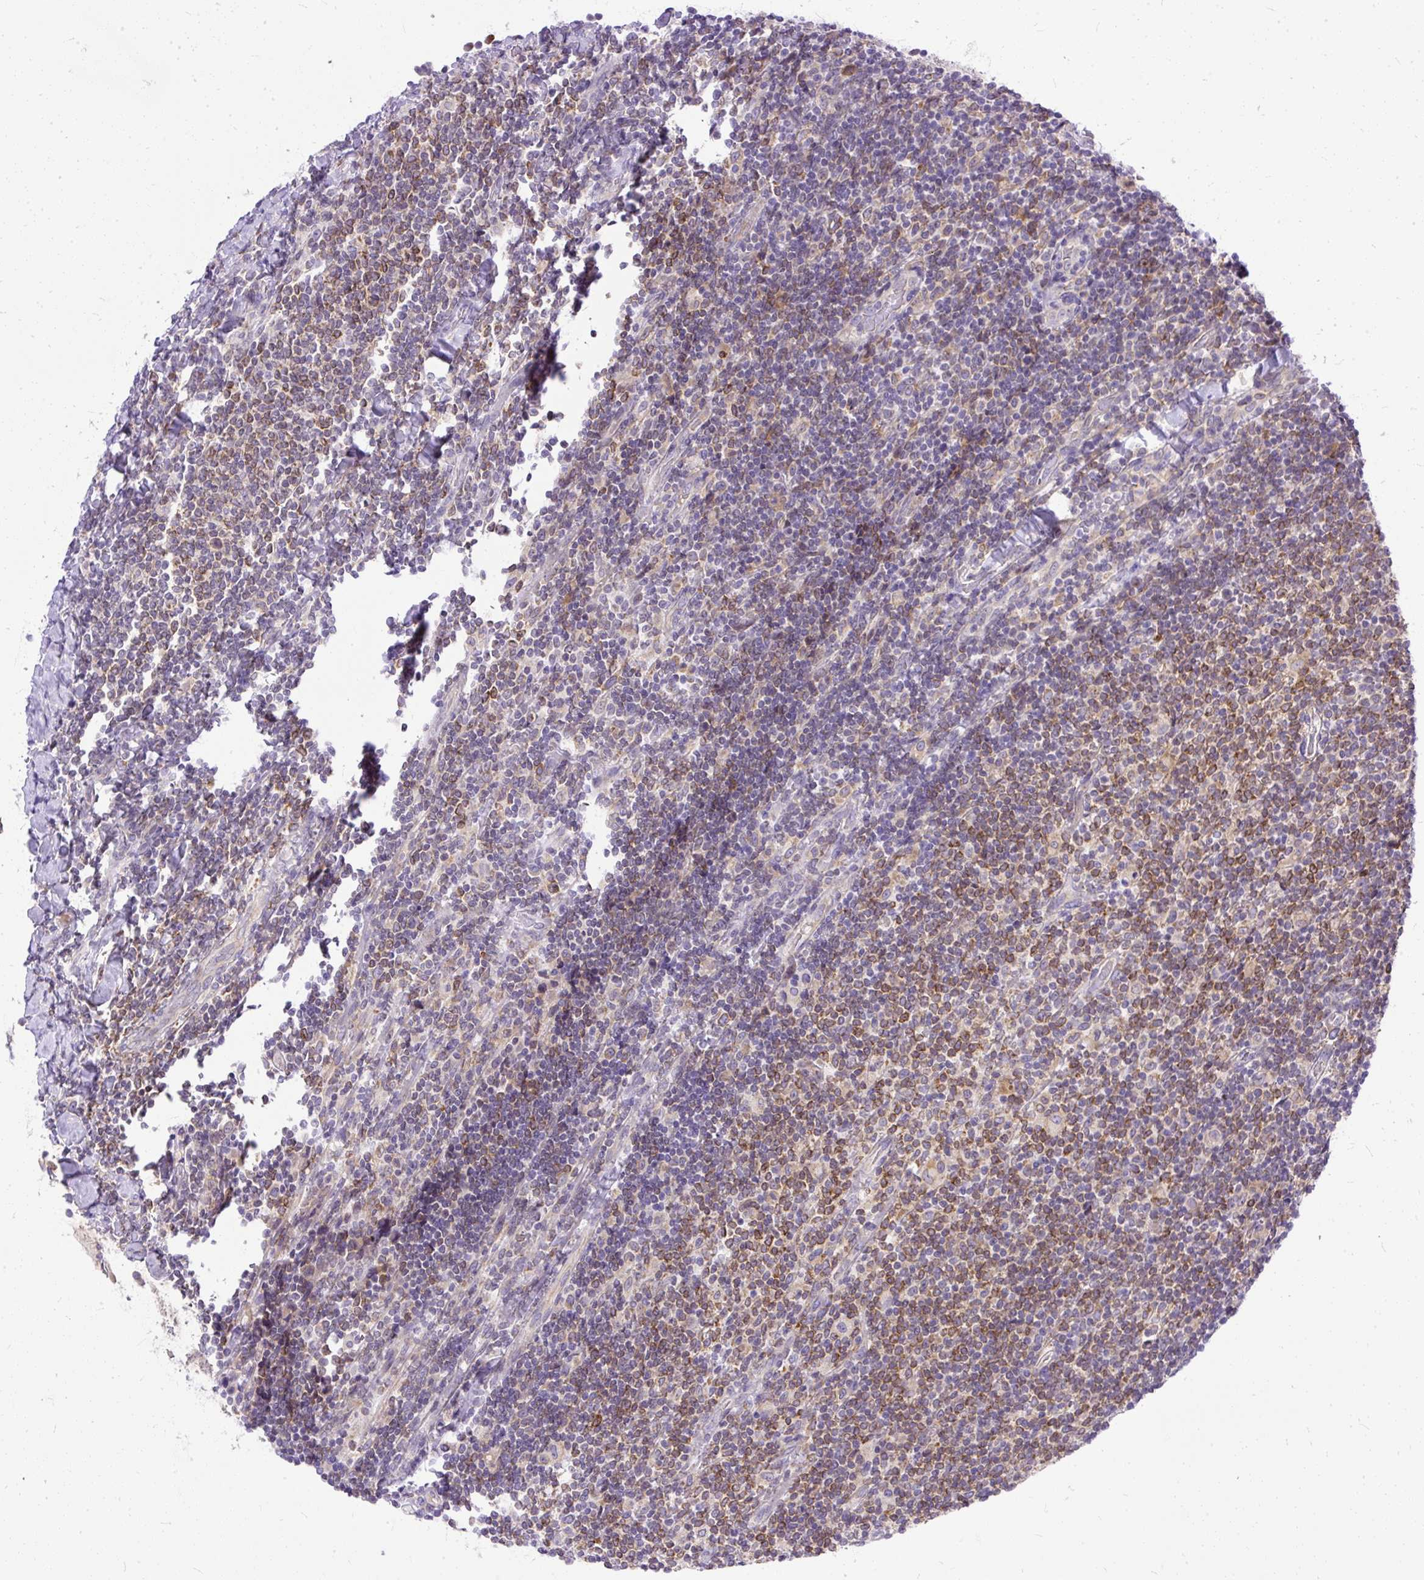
{"staining": {"intensity": "moderate", "quantity": ">75%", "location": "cytoplasmic/membranous"}, "tissue": "lymphoma", "cell_type": "Tumor cells", "image_type": "cancer", "snomed": [{"axis": "morphology", "description": "Malignant lymphoma, non-Hodgkin's type, Low grade"}, {"axis": "topography", "description": "Lymph node"}], "caption": "Immunohistochemistry photomicrograph of neoplastic tissue: human lymphoma stained using immunohistochemistry (IHC) displays medium levels of moderate protein expression localized specifically in the cytoplasmic/membranous of tumor cells, appearing as a cytoplasmic/membranous brown color.", "gene": "AMFR", "patient": {"sex": "male", "age": 52}}